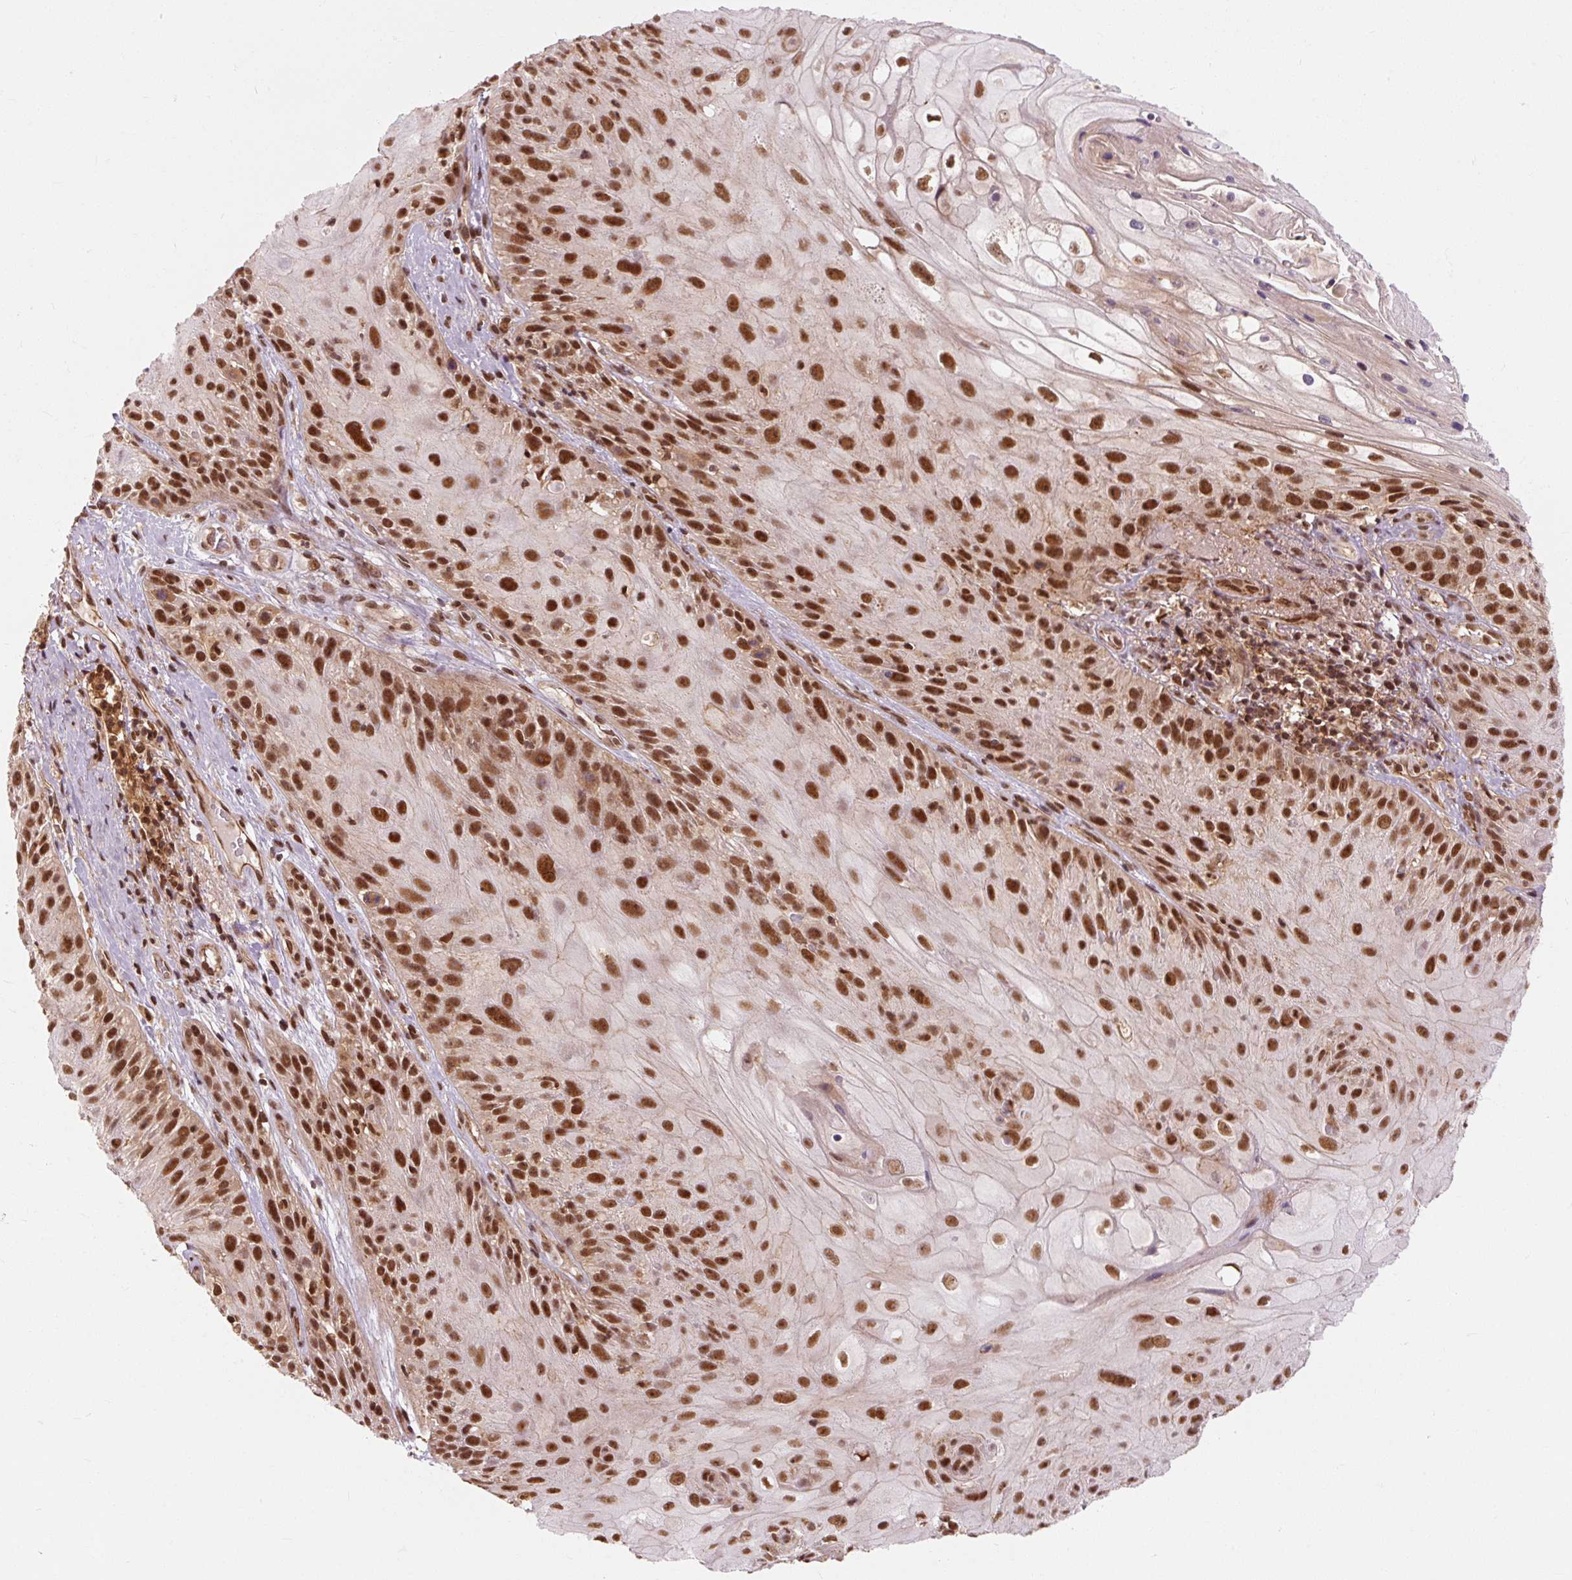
{"staining": {"intensity": "strong", "quantity": ">75%", "location": "nuclear"}, "tissue": "skin cancer", "cell_type": "Tumor cells", "image_type": "cancer", "snomed": [{"axis": "morphology", "description": "Squamous cell carcinoma, NOS"}, {"axis": "topography", "description": "Skin"}, {"axis": "topography", "description": "Vulva"}], "caption": "Strong nuclear positivity for a protein is present in about >75% of tumor cells of squamous cell carcinoma (skin) using IHC.", "gene": "CSTF1", "patient": {"sex": "female", "age": 76}}